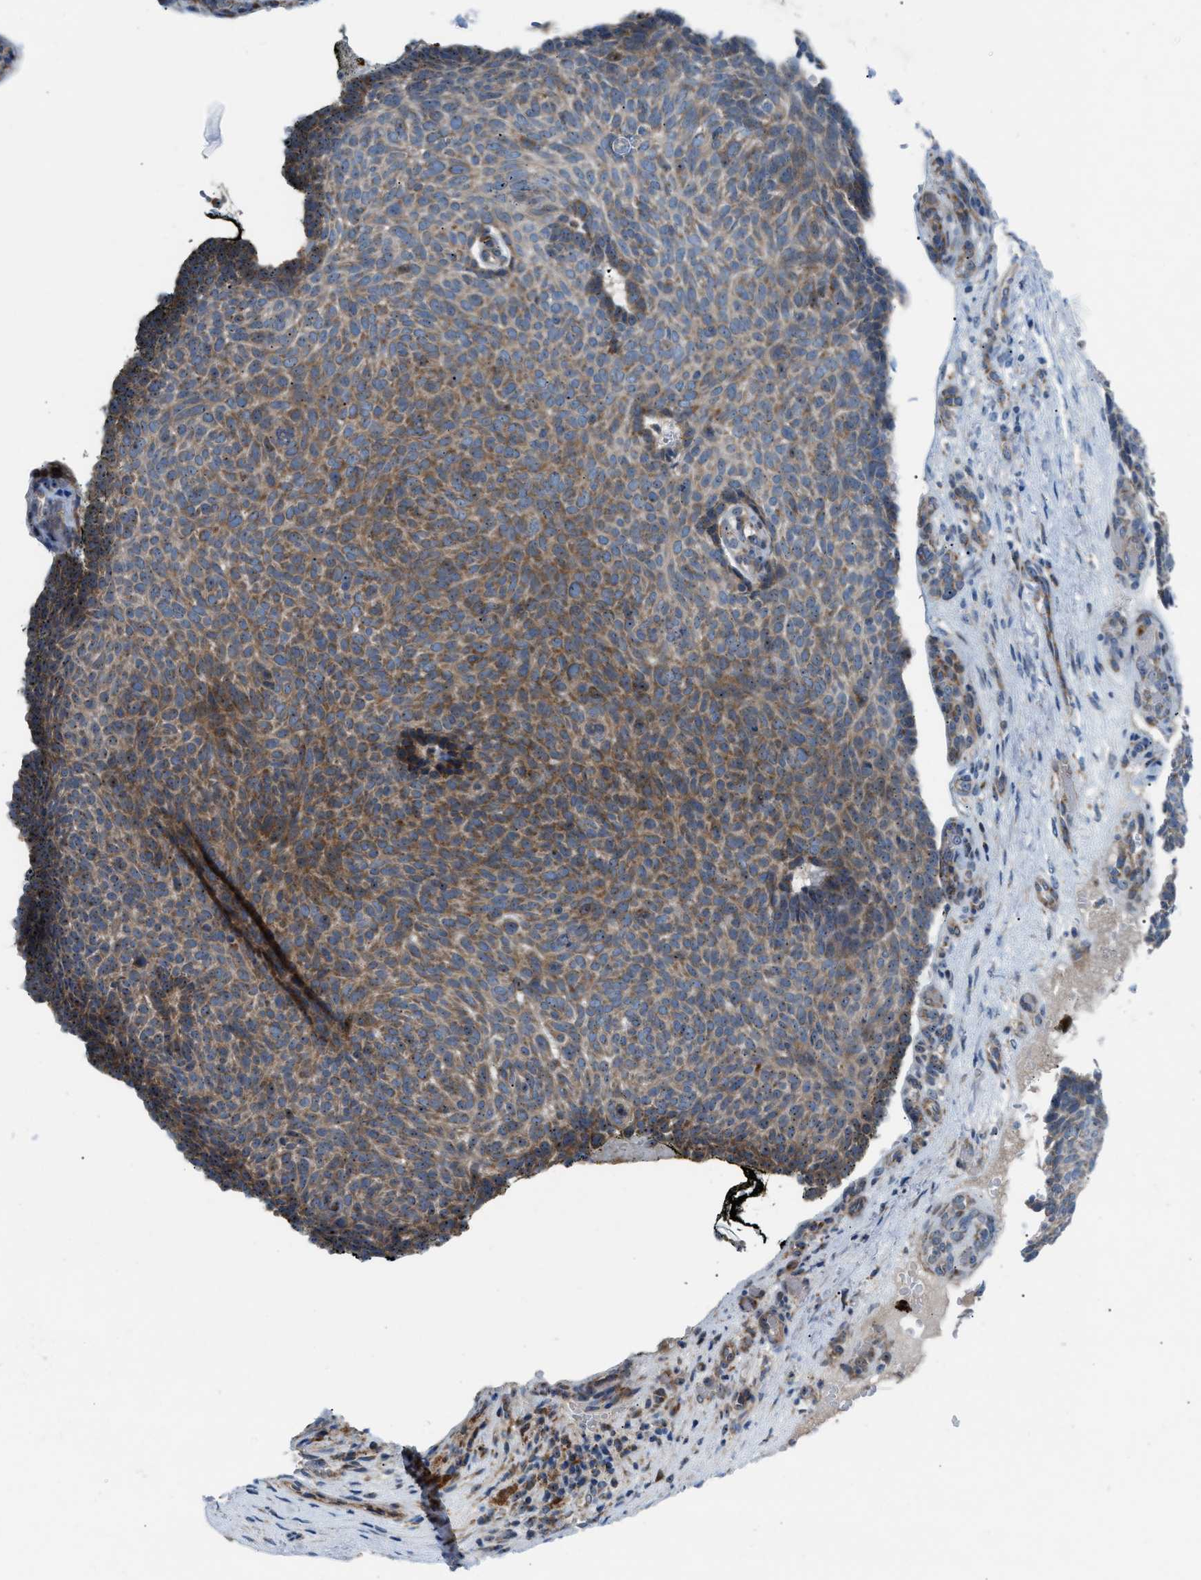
{"staining": {"intensity": "moderate", "quantity": ">75%", "location": "cytoplasmic/membranous"}, "tissue": "skin cancer", "cell_type": "Tumor cells", "image_type": "cancer", "snomed": [{"axis": "morphology", "description": "Basal cell carcinoma"}, {"axis": "topography", "description": "Skin"}], "caption": "A brown stain shows moderate cytoplasmic/membranous staining of a protein in human skin cancer tumor cells.", "gene": "TPH1", "patient": {"sex": "male", "age": 61}}